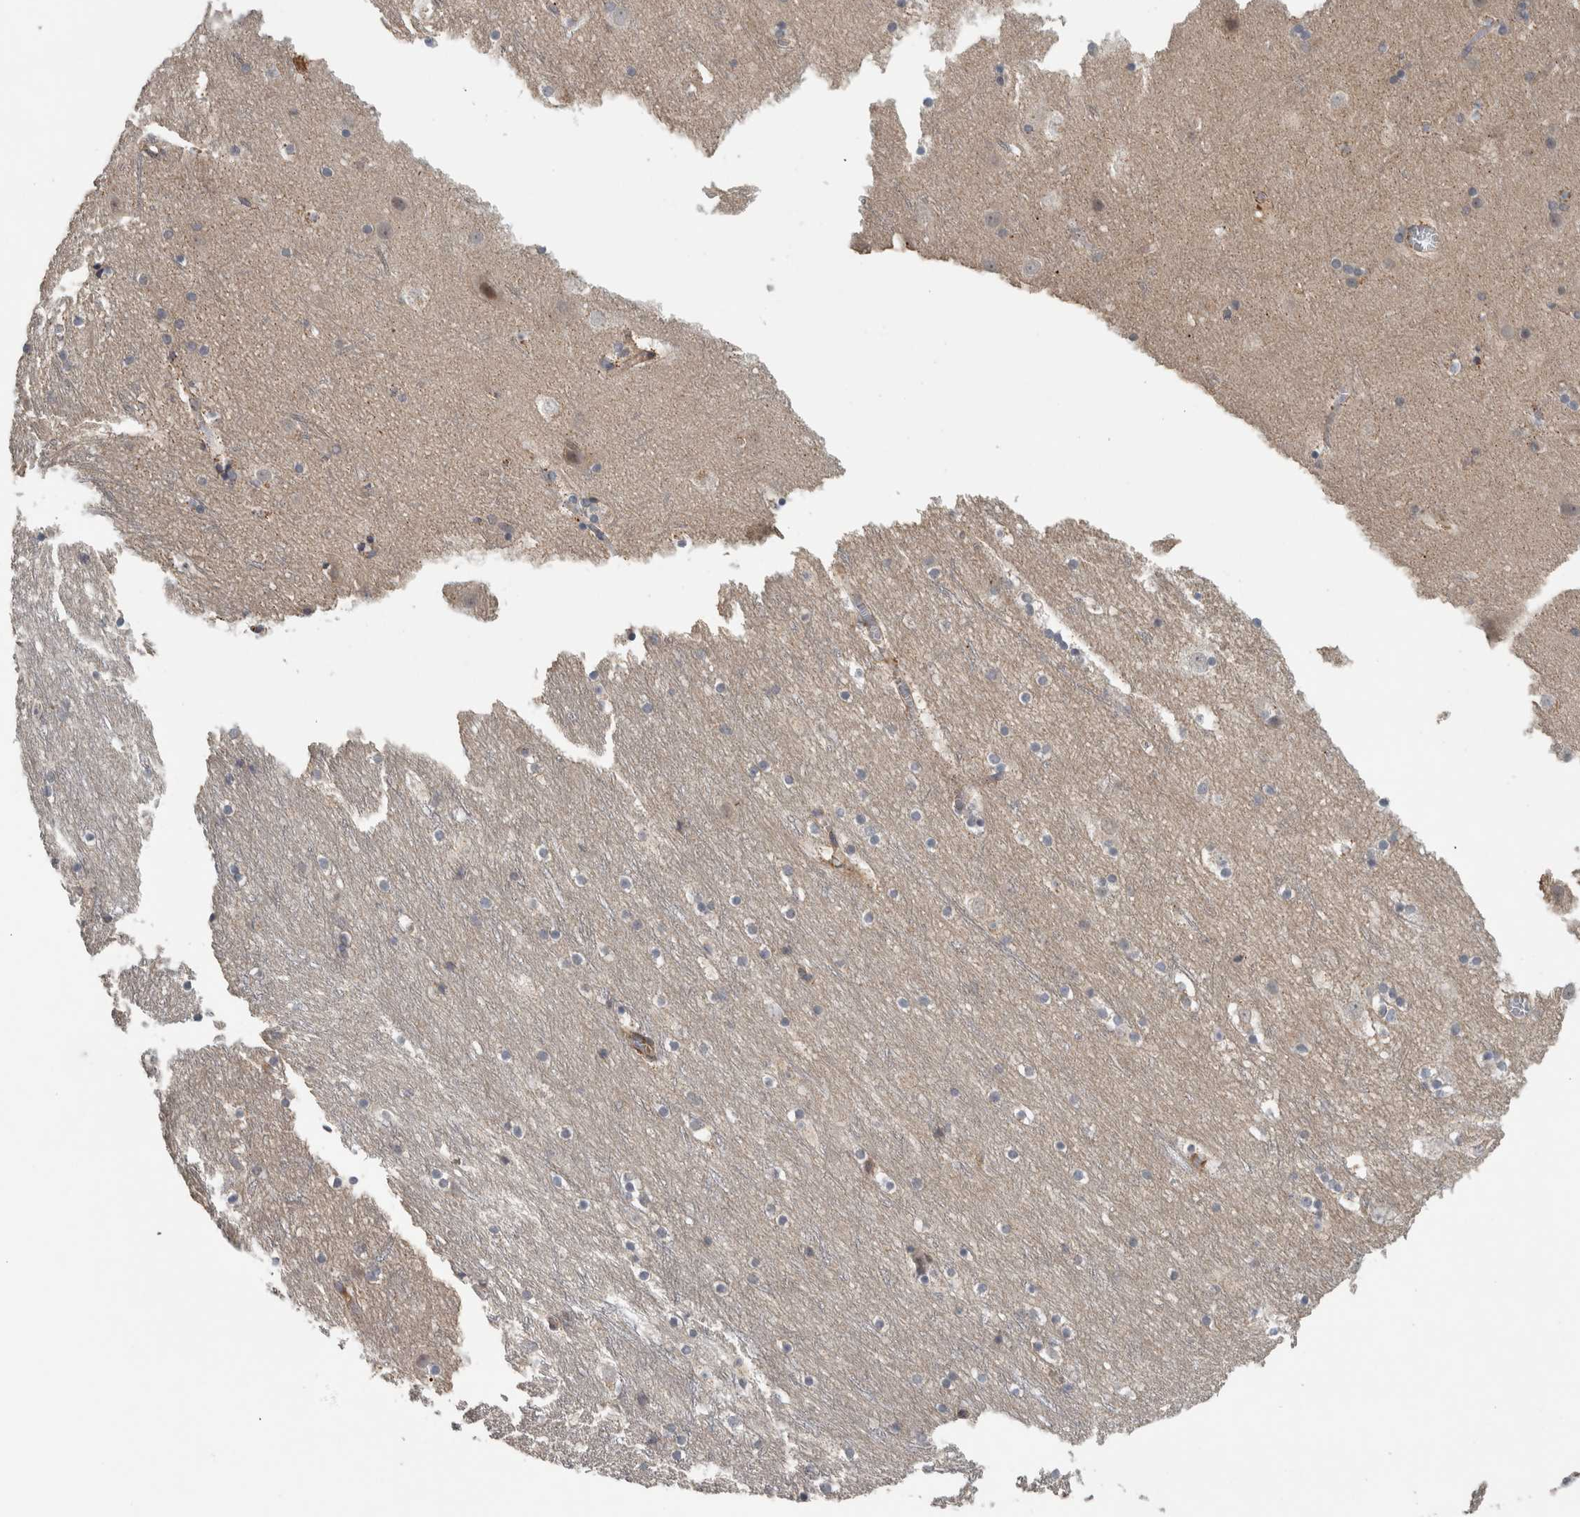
{"staining": {"intensity": "moderate", "quantity": ">75%", "location": "cytoplasmic/membranous"}, "tissue": "cerebral cortex", "cell_type": "Endothelial cells", "image_type": "normal", "snomed": [{"axis": "morphology", "description": "Normal tissue, NOS"}, {"axis": "topography", "description": "Cerebral cortex"}], "caption": "Endothelial cells display moderate cytoplasmic/membranous staining in about >75% of cells in unremarkable cerebral cortex. Immunohistochemistry (ihc) stains the protein in brown and the nuclei are stained blue.", "gene": "LBHD1", "patient": {"sex": "male", "age": 45}}